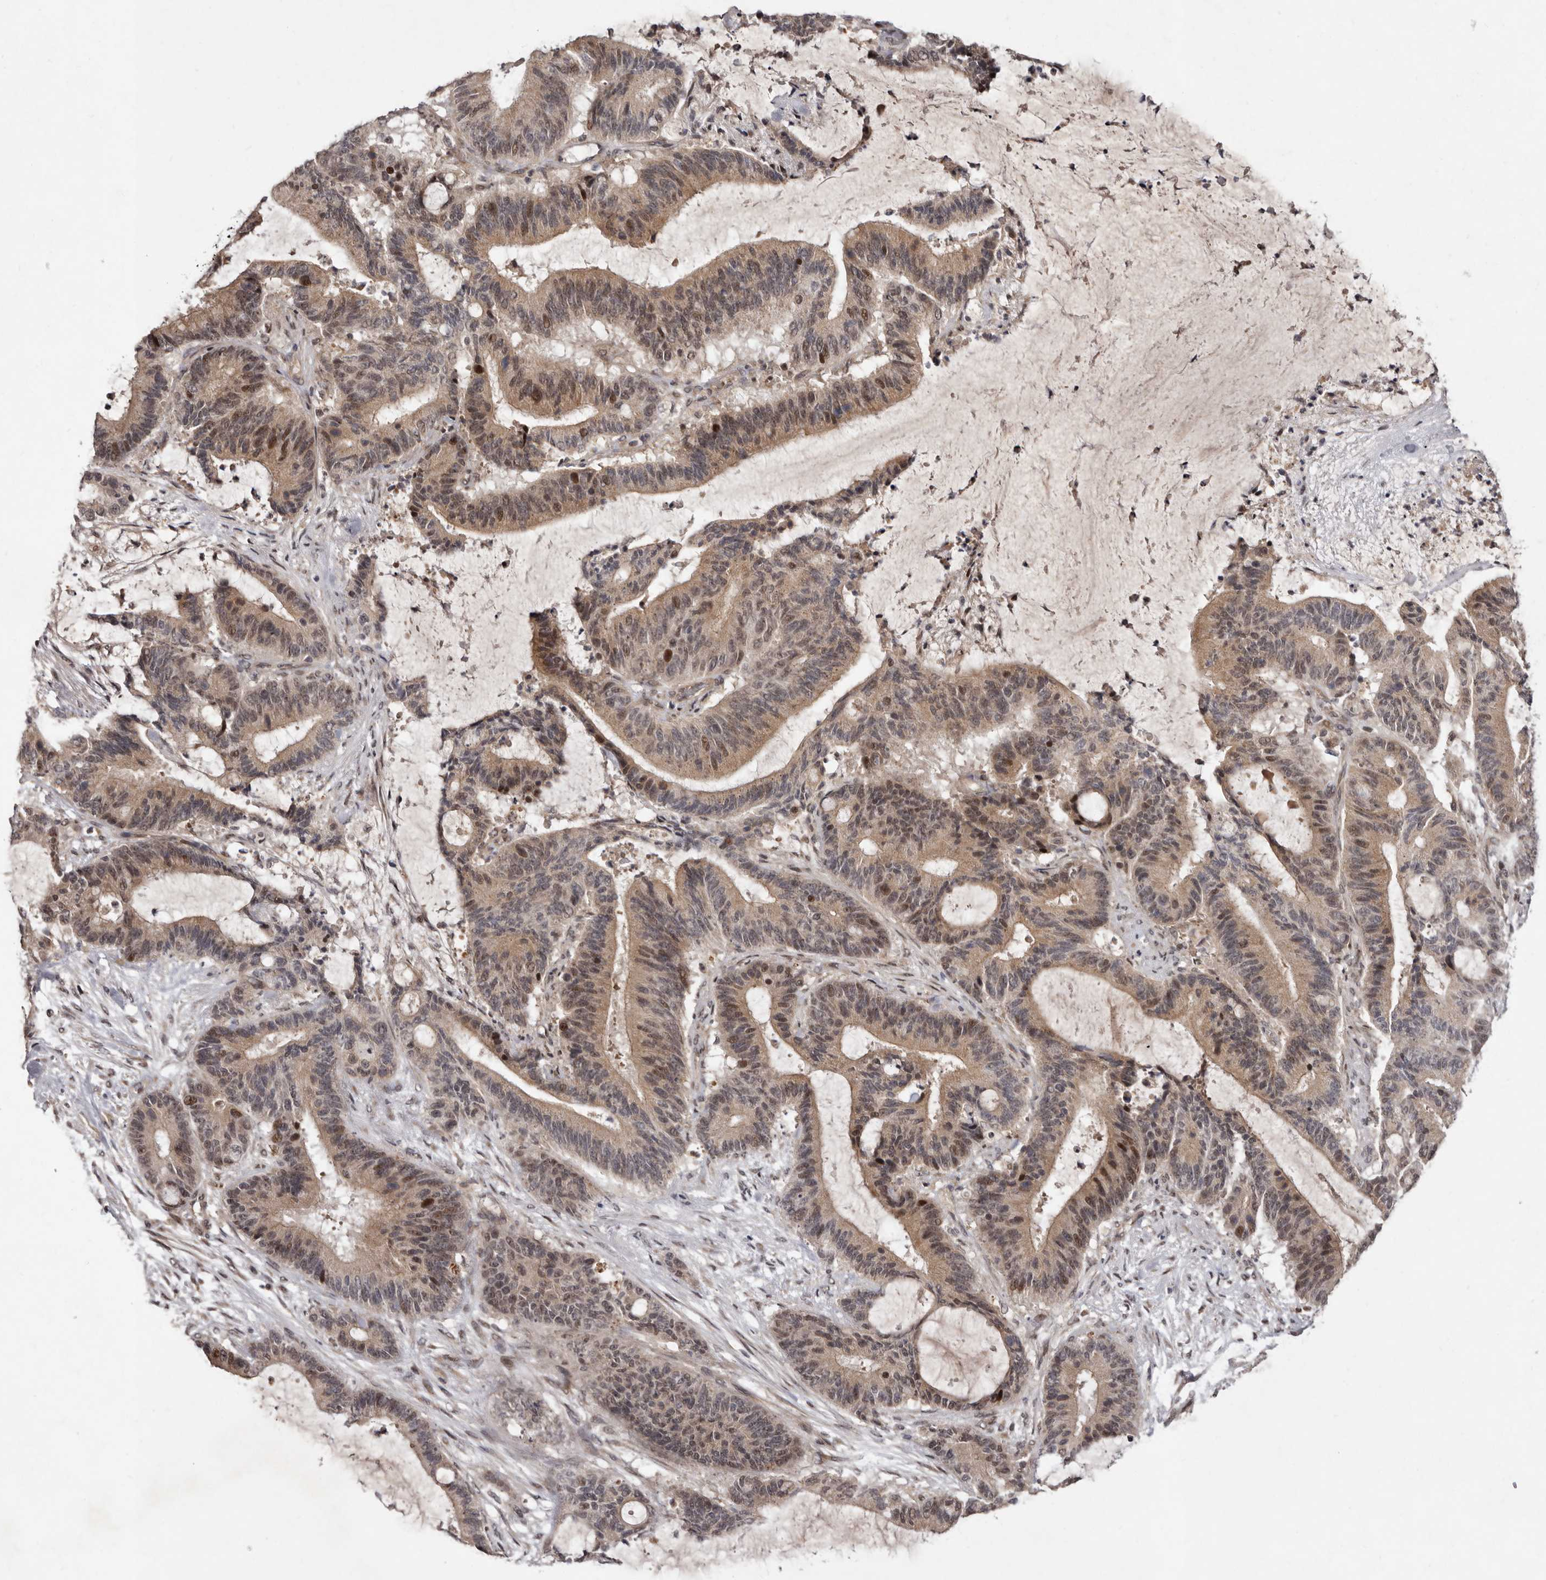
{"staining": {"intensity": "moderate", "quantity": ">75%", "location": "cytoplasmic/membranous,nuclear"}, "tissue": "liver cancer", "cell_type": "Tumor cells", "image_type": "cancer", "snomed": [{"axis": "morphology", "description": "Normal tissue, NOS"}, {"axis": "morphology", "description": "Cholangiocarcinoma"}, {"axis": "topography", "description": "Liver"}, {"axis": "topography", "description": "Peripheral nerve tissue"}], "caption": "Immunohistochemical staining of liver cancer (cholangiocarcinoma) demonstrates medium levels of moderate cytoplasmic/membranous and nuclear protein positivity in approximately >75% of tumor cells.", "gene": "ABL1", "patient": {"sex": "female", "age": 73}}